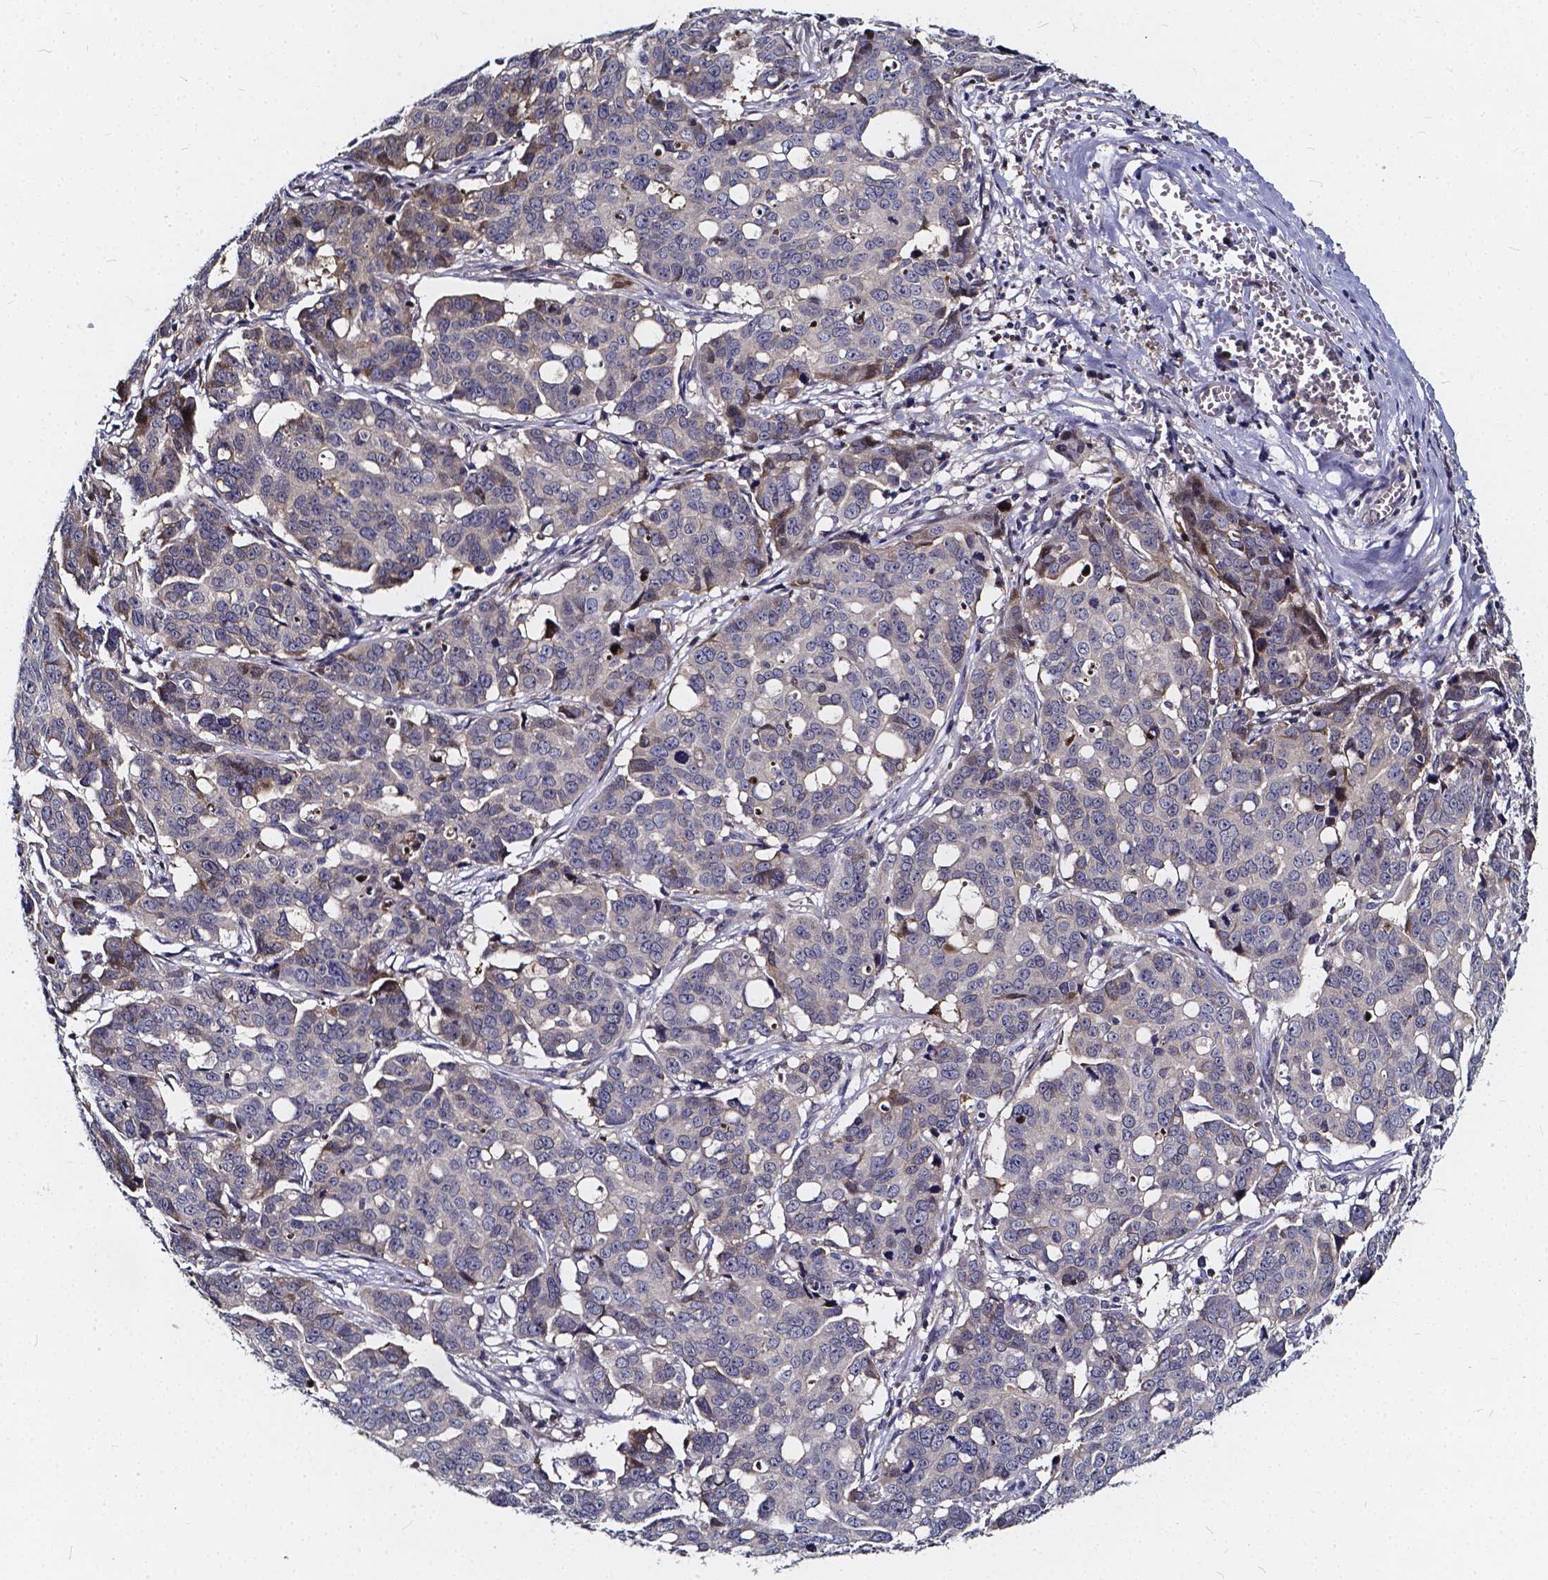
{"staining": {"intensity": "weak", "quantity": "<25%", "location": "cytoplasmic/membranous"}, "tissue": "ovarian cancer", "cell_type": "Tumor cells", "image_type": "cancer", "snomed": [{"axis": "morphology", "description": "Carcinoma, endometroid"}, {"axis": "topography", "description": "Ovary"}], "caption": "Immunohistochemical staining of endometroid carcinoma (ovarian) reveals no significant expression in tumor cells.", "gene": "SOWAHA", "patient": {"sex": "female", "age": 78}}